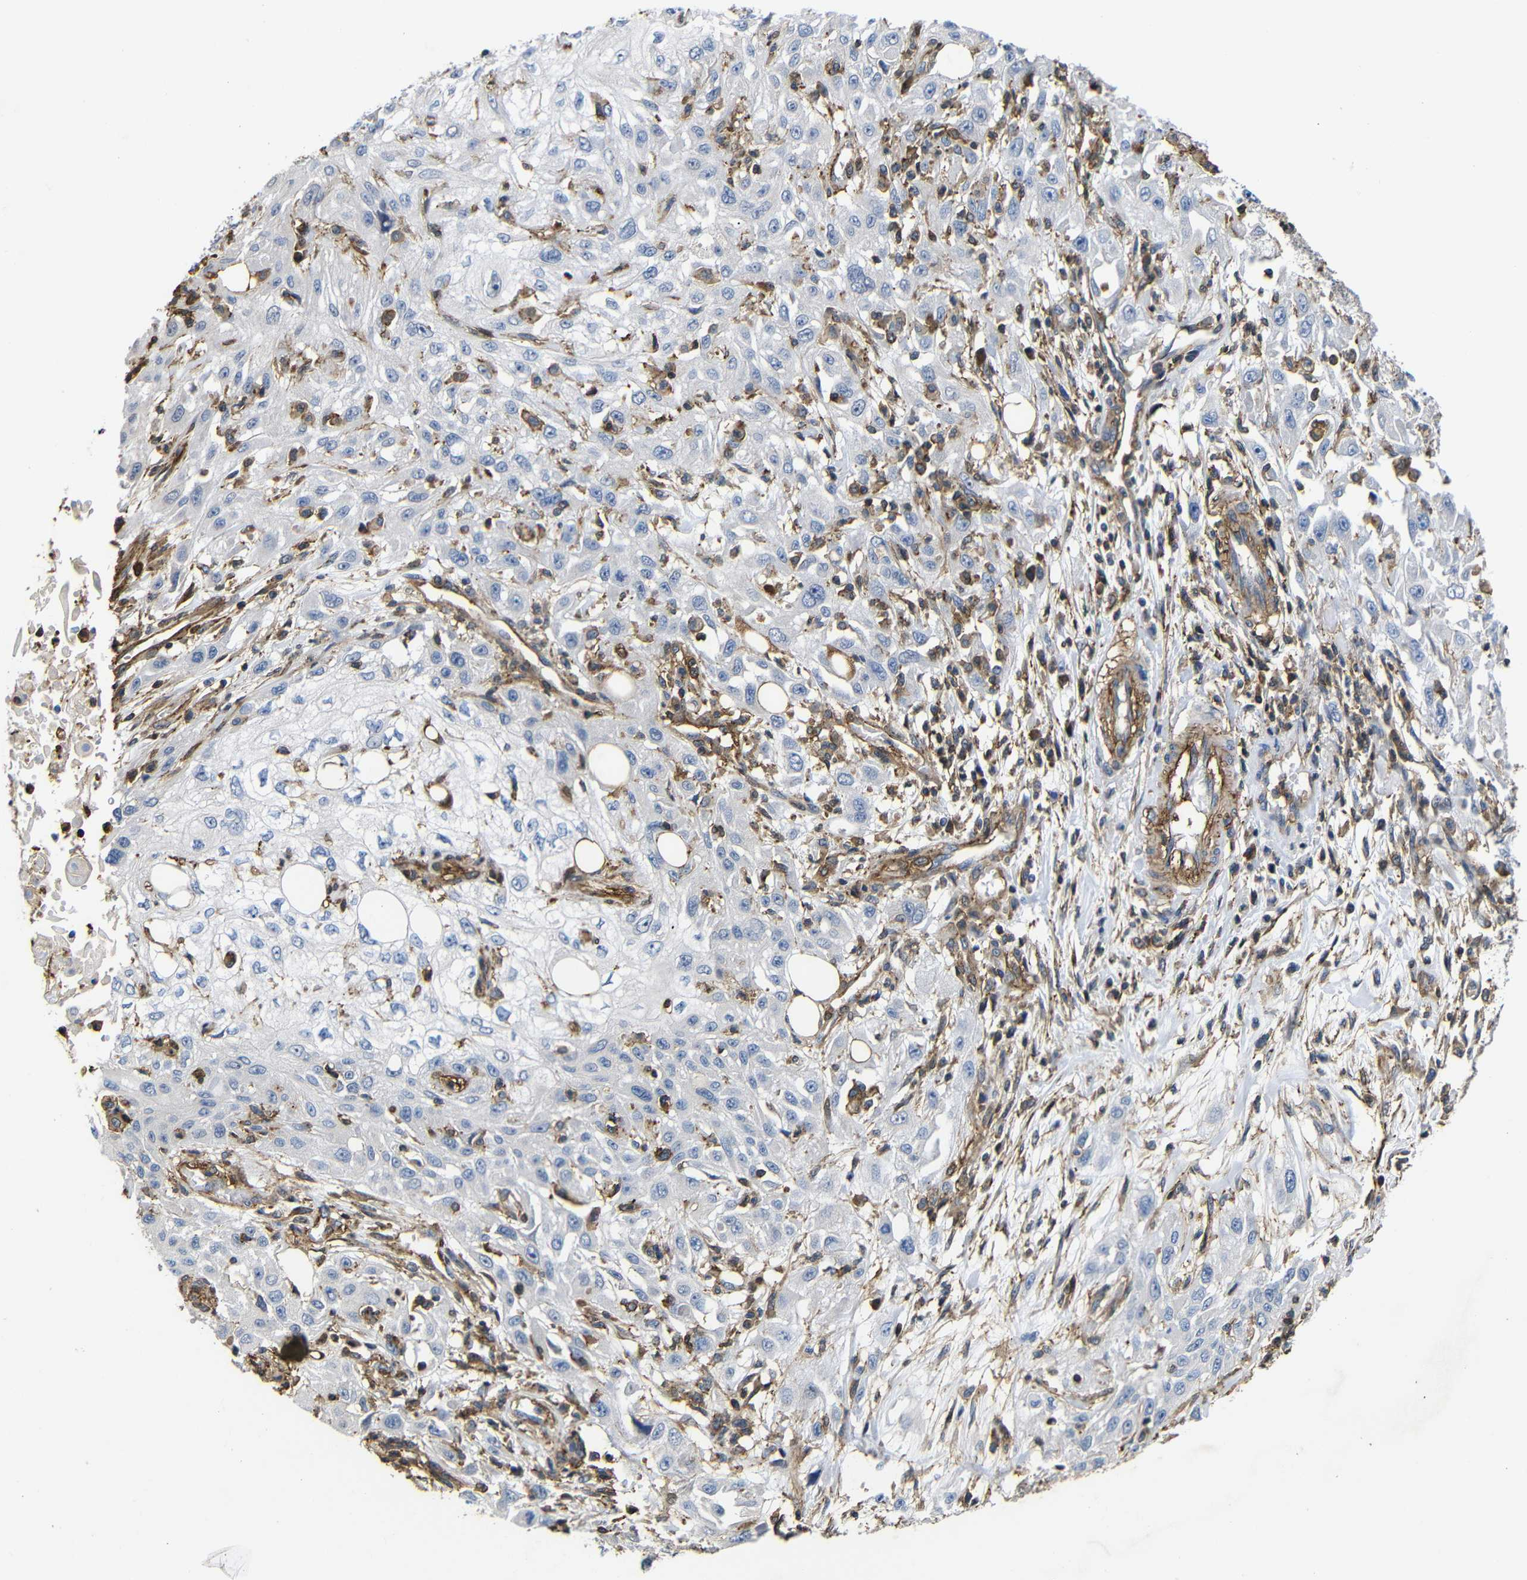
{"staining": {"intensity": "negative", "quantity": "none", "location": "none"}, "tissue": "skin cancer", "cell_type": "Tumor cells", "image_type": "cancer", "snomed": [{"axis": "morphology", "description": "Squamous cell carcinoma, NOS"}, {"axis": "topography", "description": "Skin"}], "caption": "A histopathology image of skin cancer (squamous cell carcinoma) stained for a protein displays no brown staining in tumor cells.", "gene": "PI4KA", "patient": {"sex": "male", "age": 75}}